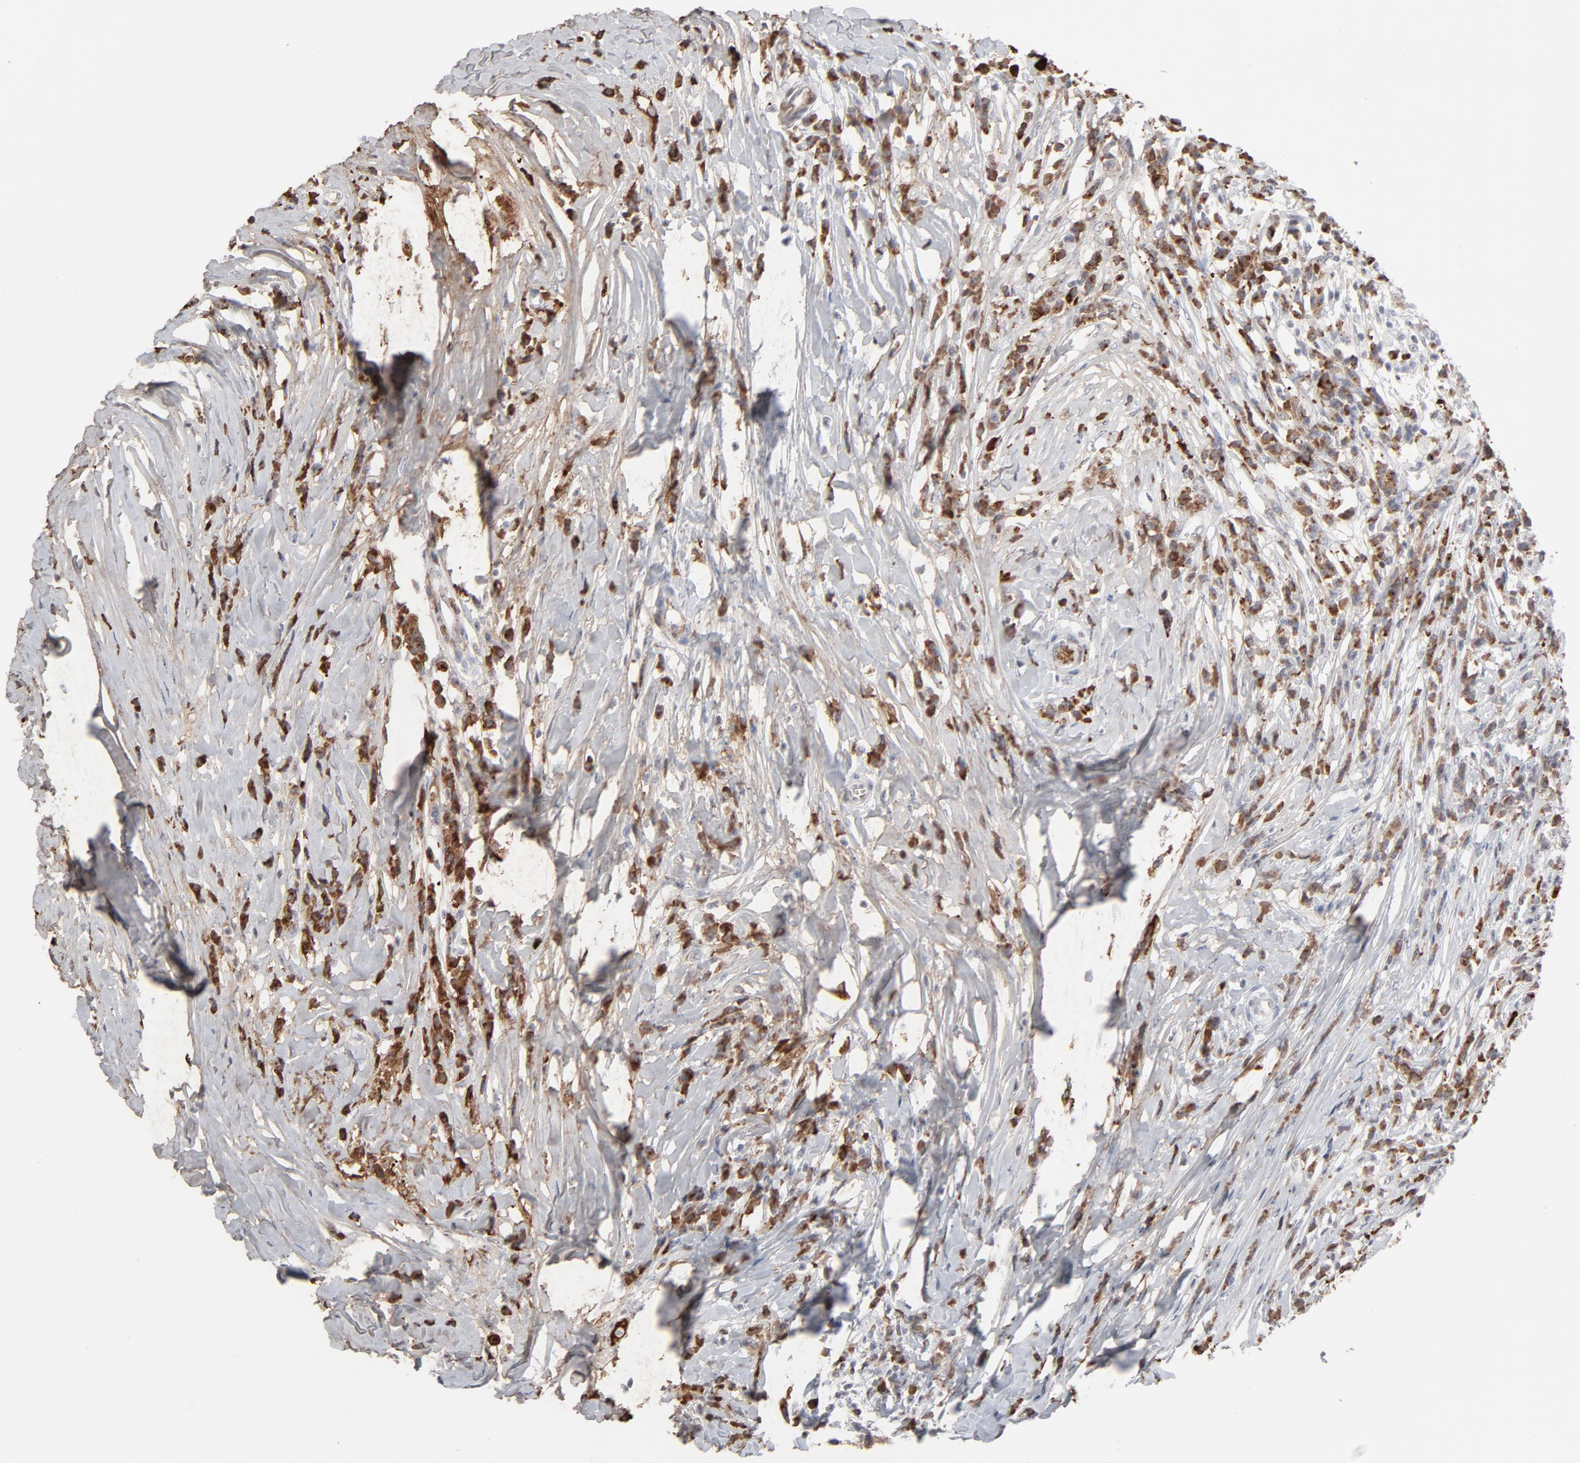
{"staining": {"intensity": "moderate", "quantity": ">75%", "location": "nuclear"}, "tissue": "head and neck cancer", "cell_type": "Tumor cells", "image_type": "cancer", "snomed": [{"axis": "morphology", "description": "Adenocarcinoma, NOS"}, {"axis": "topography", "description": "Salivary gland"}, {"axis": "topography", "description": "Head-Neck"}], "caption": "Immunohistochemical staining of human head and neck adenocarcinoma demonstrates medium levels of moderate nuclear protein expression in about >75% of tumor cells.", "gene": "MPHOSPH6", "patient": {"sex": "female", "age": 65}}